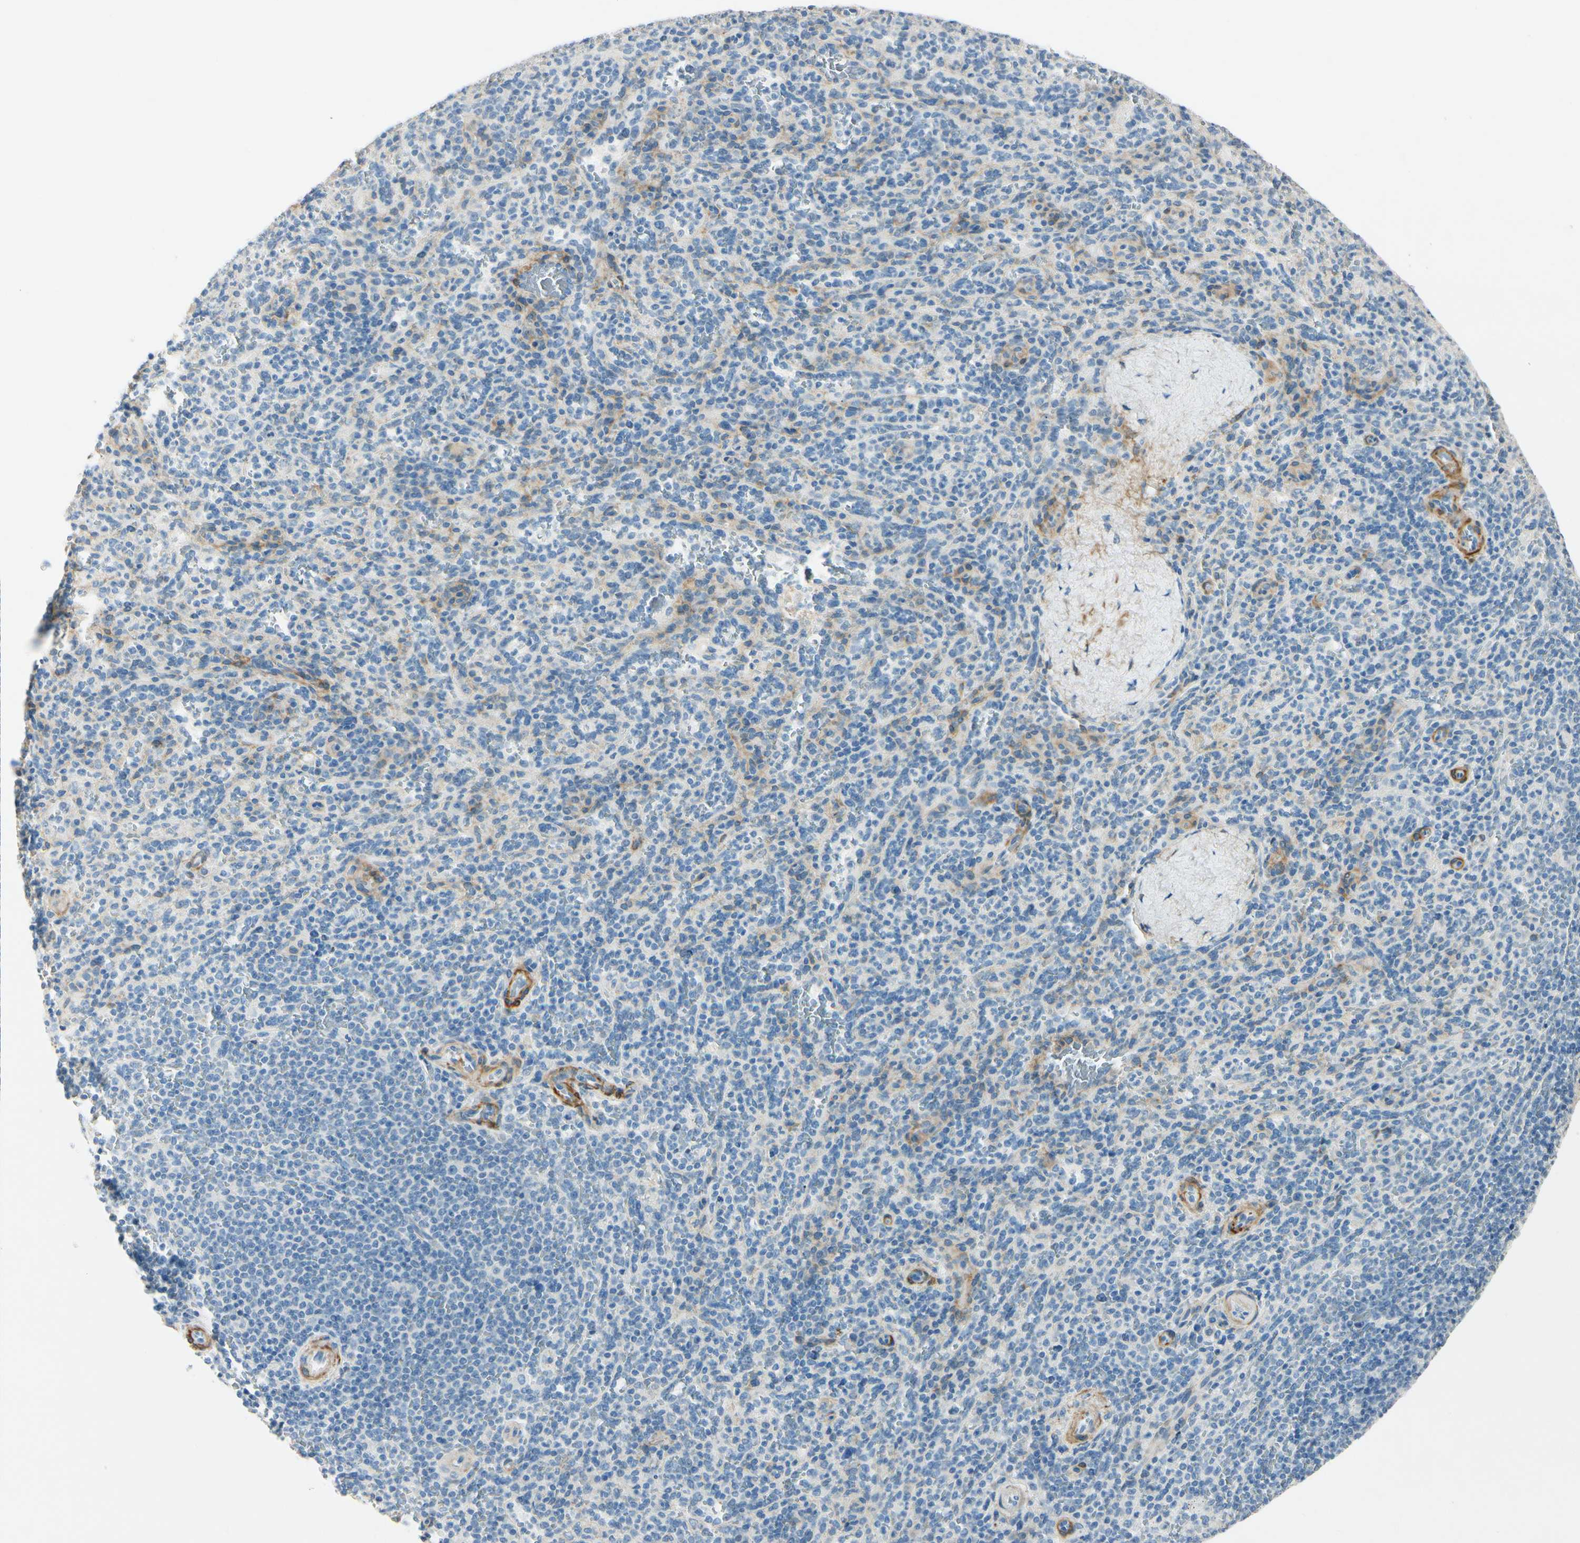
{"staining": {"intensity": "weak", "quantity": "<25%", "location": "cytoplasmic/membranous"}, "tissue": "spleen", "cell_type": "Cells in red pulp", "image_type": "normal", "snomed": [{"axis": "morphology", "description": "Normal tissue, NOS"}, {"axis": "topography", "description": "Spleen"}], "caption": "IHC image of benign spleen: human spleen stained with DAB exhibits no significant protein staining in cells in red pulp.", "gene": "AMPH", "patient": {"sex": "male", "age": 36}}